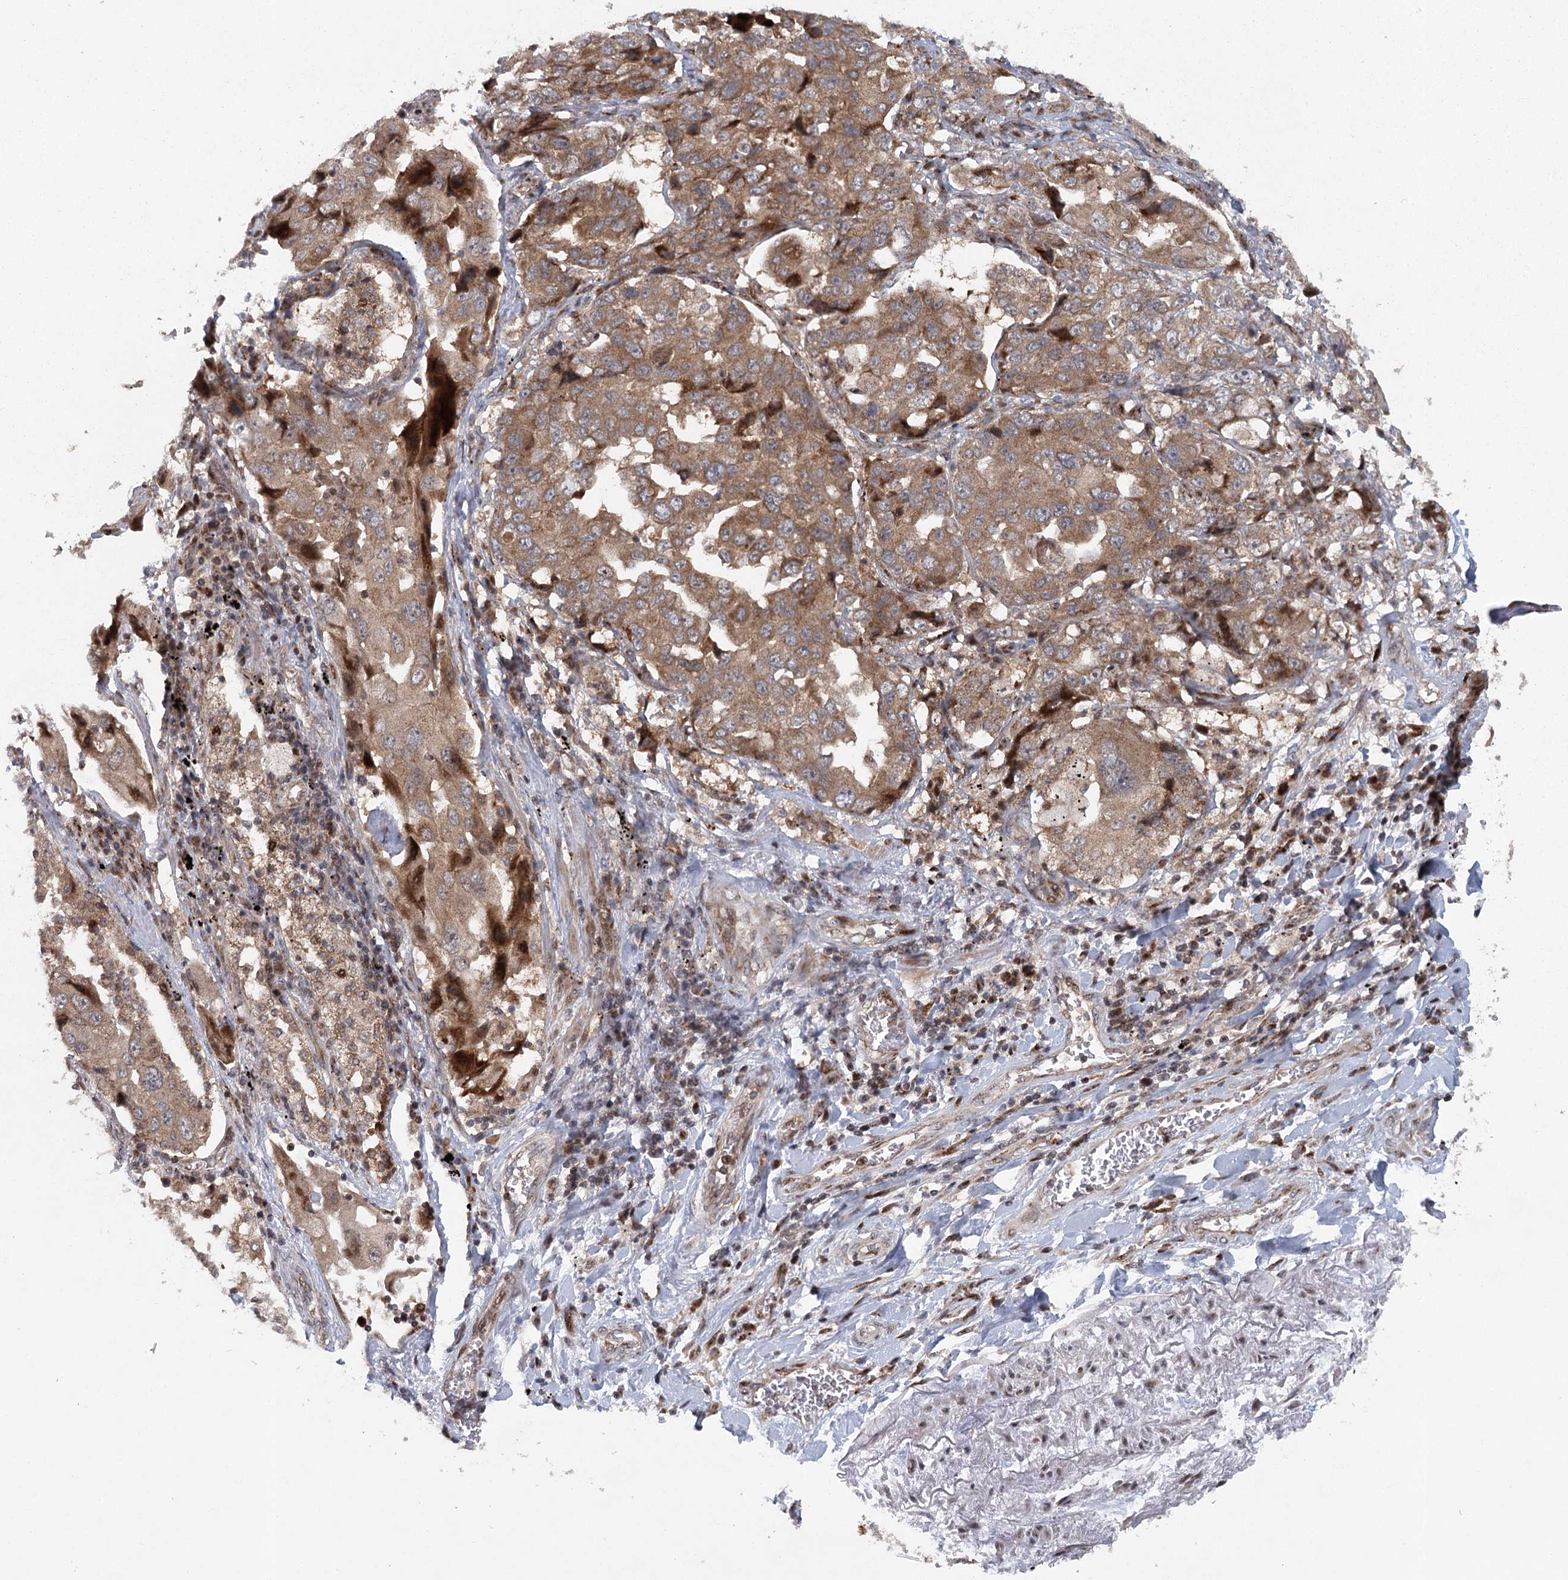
{"staining": {"intensity": "moderate", "quantity": ">75%", "location": "cytoplasmic/membranous"}, "tissue": "lung cancer", "cell_type": "Tumor cells", "image_type": "cancer", "snomed": [{"axis": "morphology", "description": "Adenocarcinoma, NOS"}, {"axis": "topography", "description": "Lung"}], "caption": "This is an image of immunohistochemistry (IHC) staining of adenocarcinoma (lung), which shows moderate expression in the cytoplasmic/membranous of tumor cells.", "gene": "IFT46", "patient": {"sex": "female", "age": 65}}